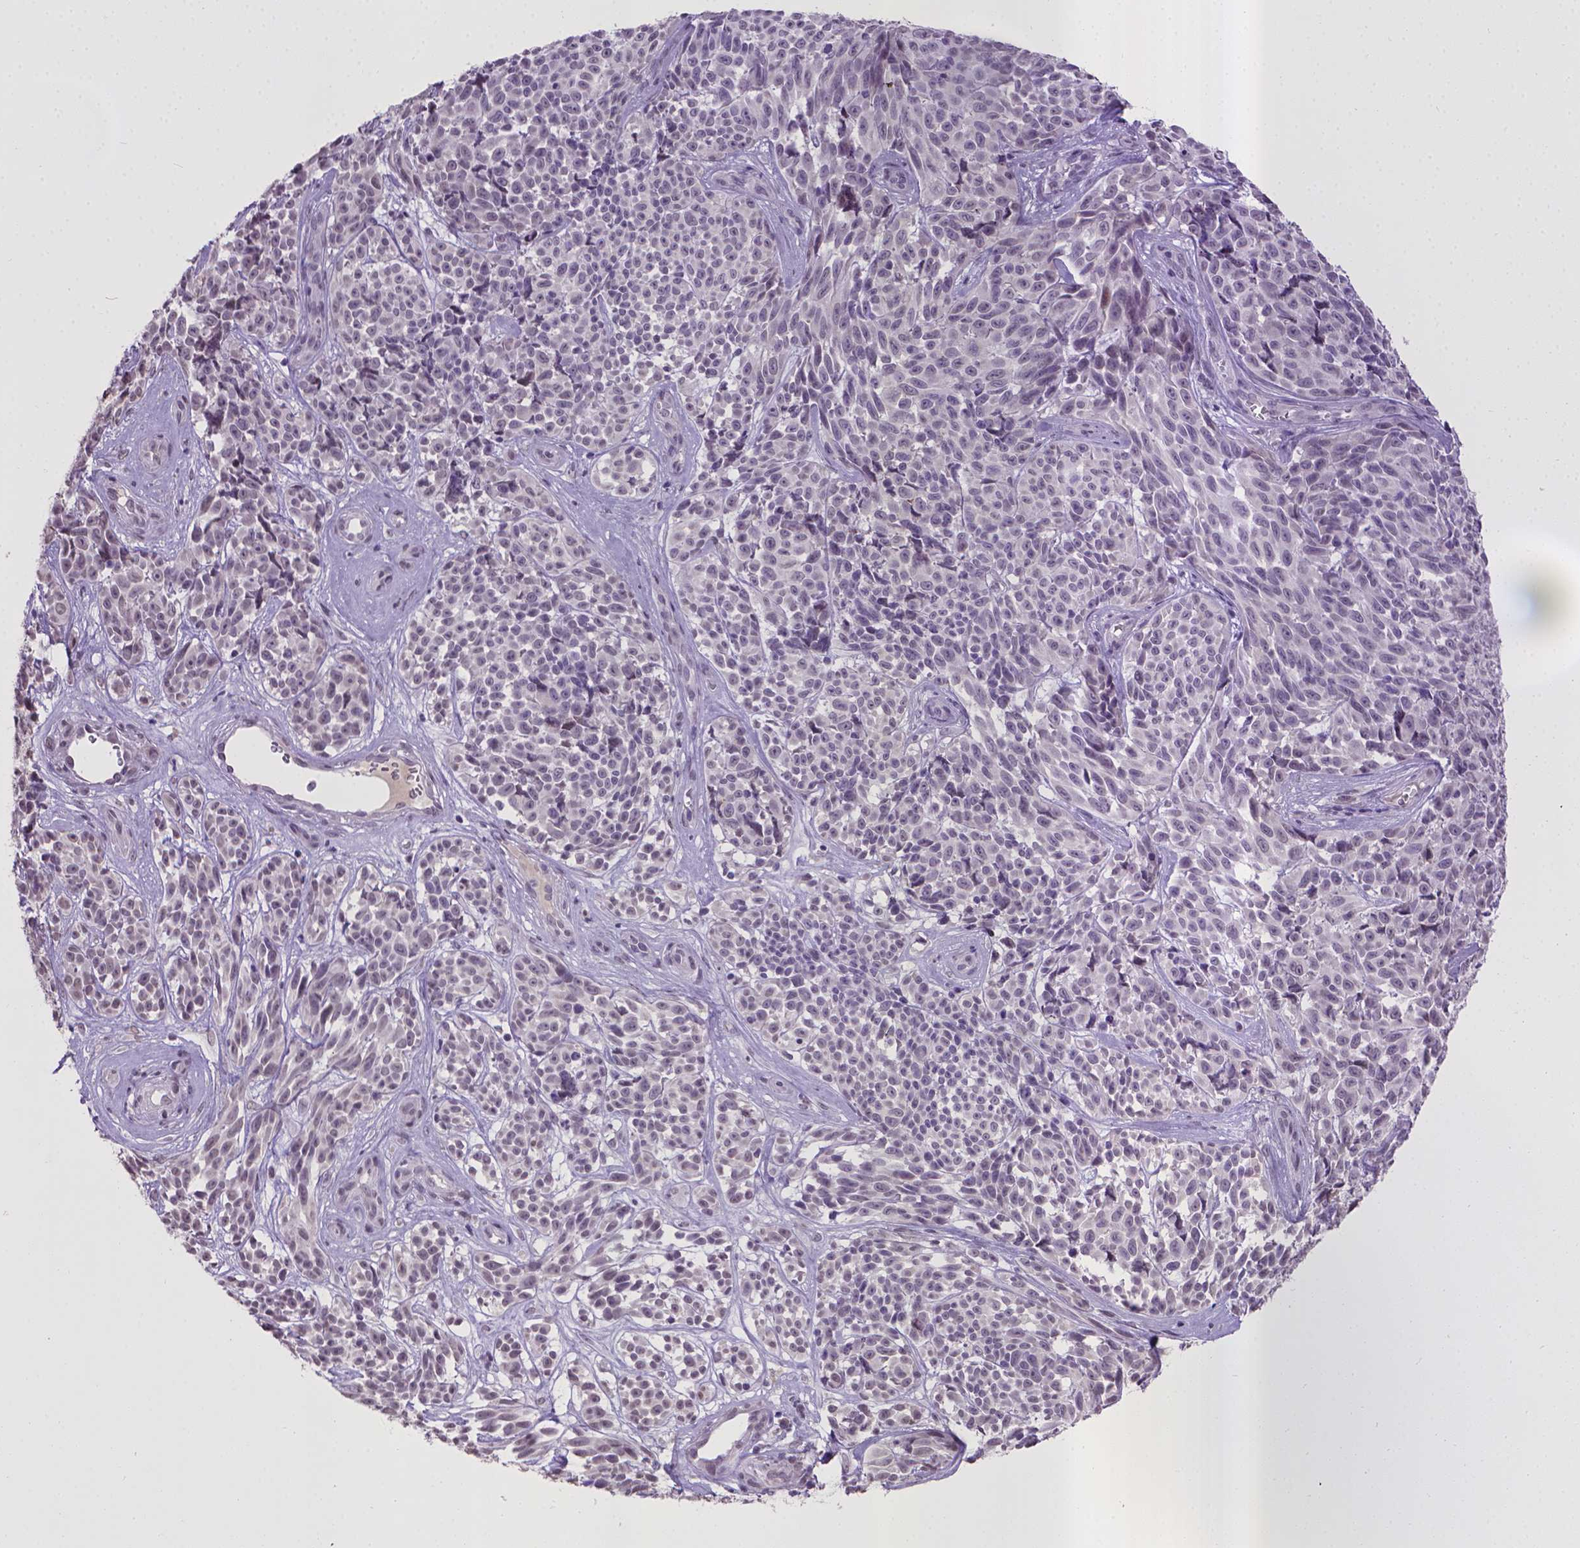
{"staining": {"intensity": "negative", "quantity": "none", "location": "none"}, "tissue": "melanoma", "cell_type": "Tumor cells", "image_type": "cancer", "snomed": [{"axis": "morphology", "description": "Malignant melanoma, NOS"}, {"axis": "topography", "description": "Skin"}], "caption": "Melanoma stained for a protein using IHC demonstrates no positivity tumor cells.", "gene": "KMO", "patient": {"sex": "female", "age": 88}}